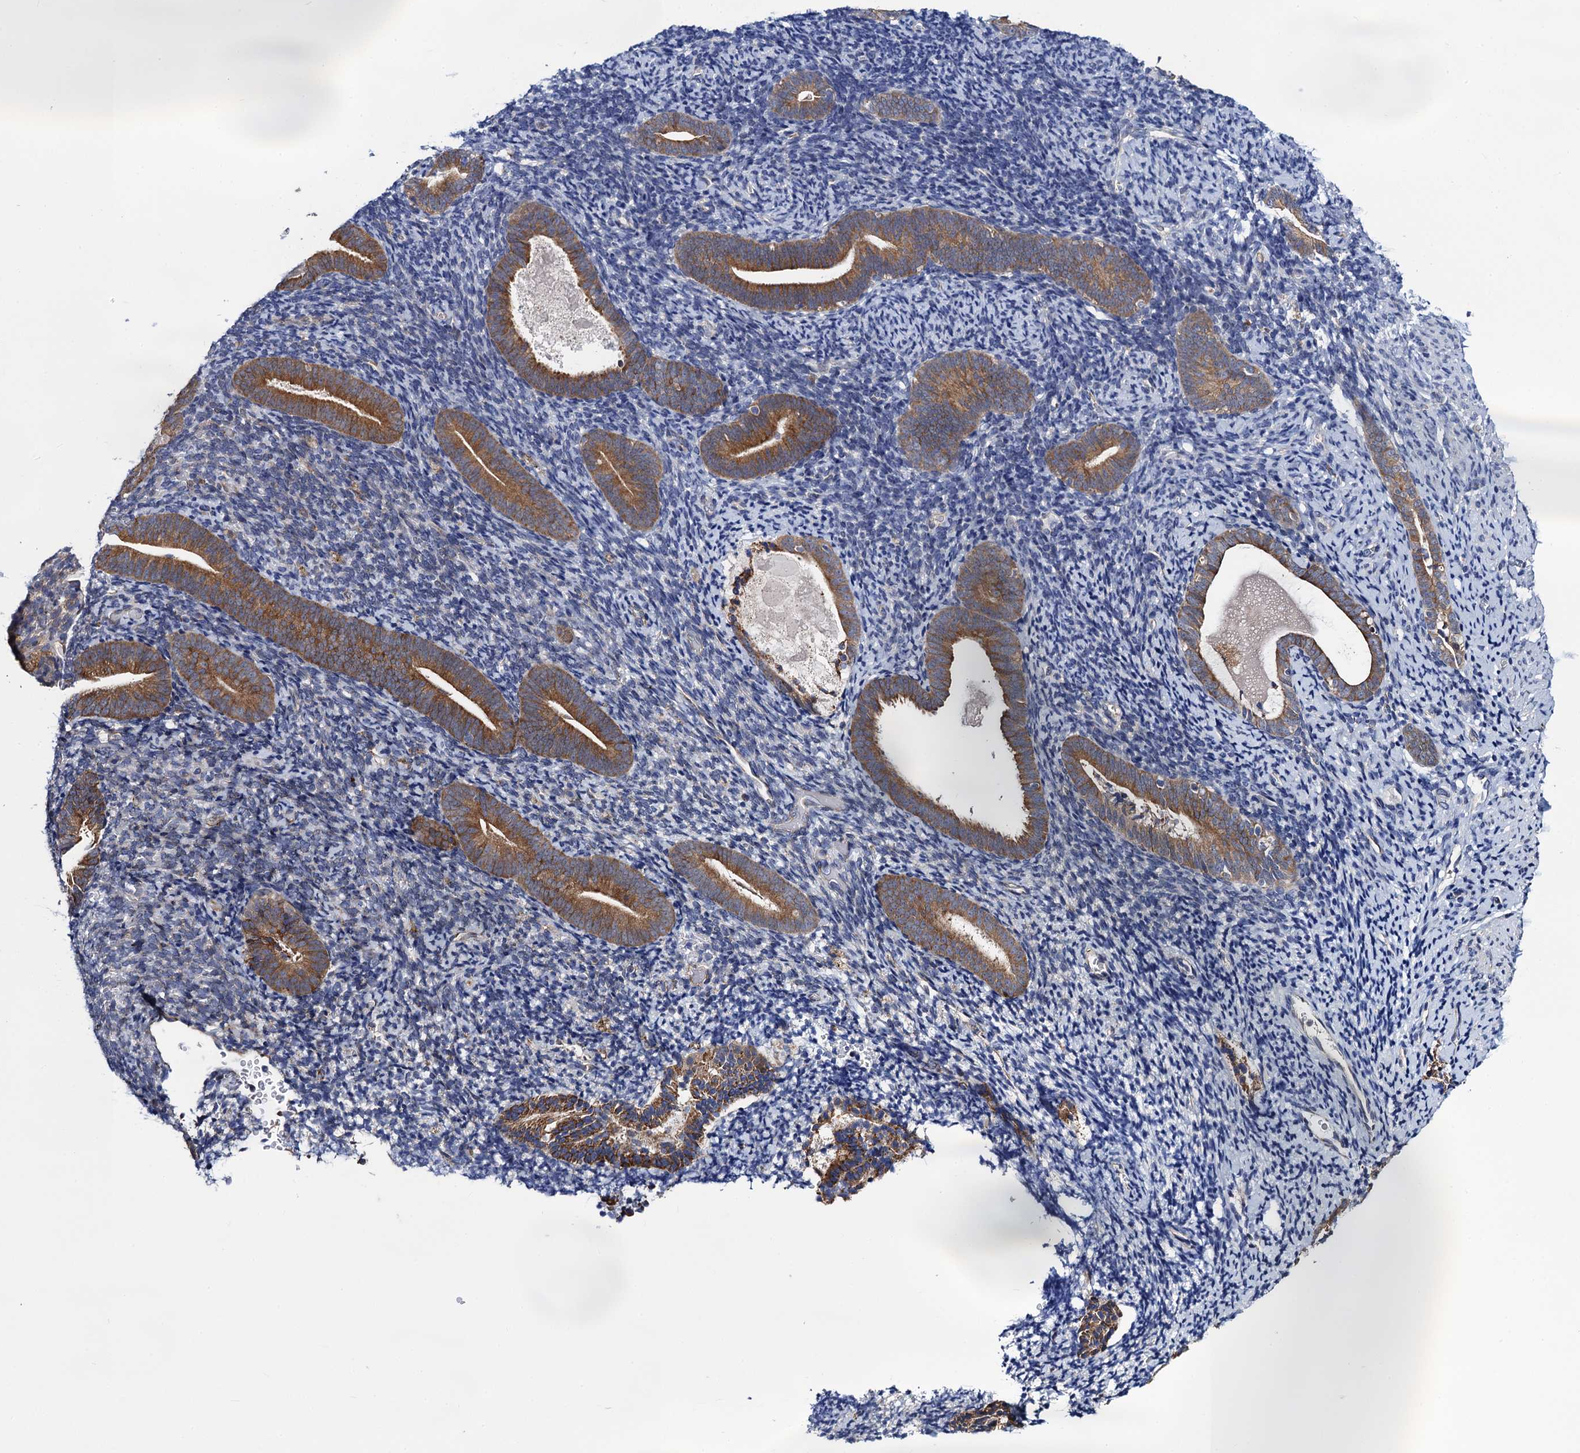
{"staining": {"intensity": "negative", "quantity": "none", "location": "none"}, "tissue": "endometrium", "cell_type": "Cells in endometrial stroma", "image_type": "normal", "snomed": [{"axis": "morphology", "description": "Normal tissue, NOS"}, {"axis": "topography", "description": "Endometrium"}], "caption": "There is no significant positivity in cells in endometrial stroma of endometrium.", "gene": "PGLS", "patient": {"sex": "female", "age": 51}}